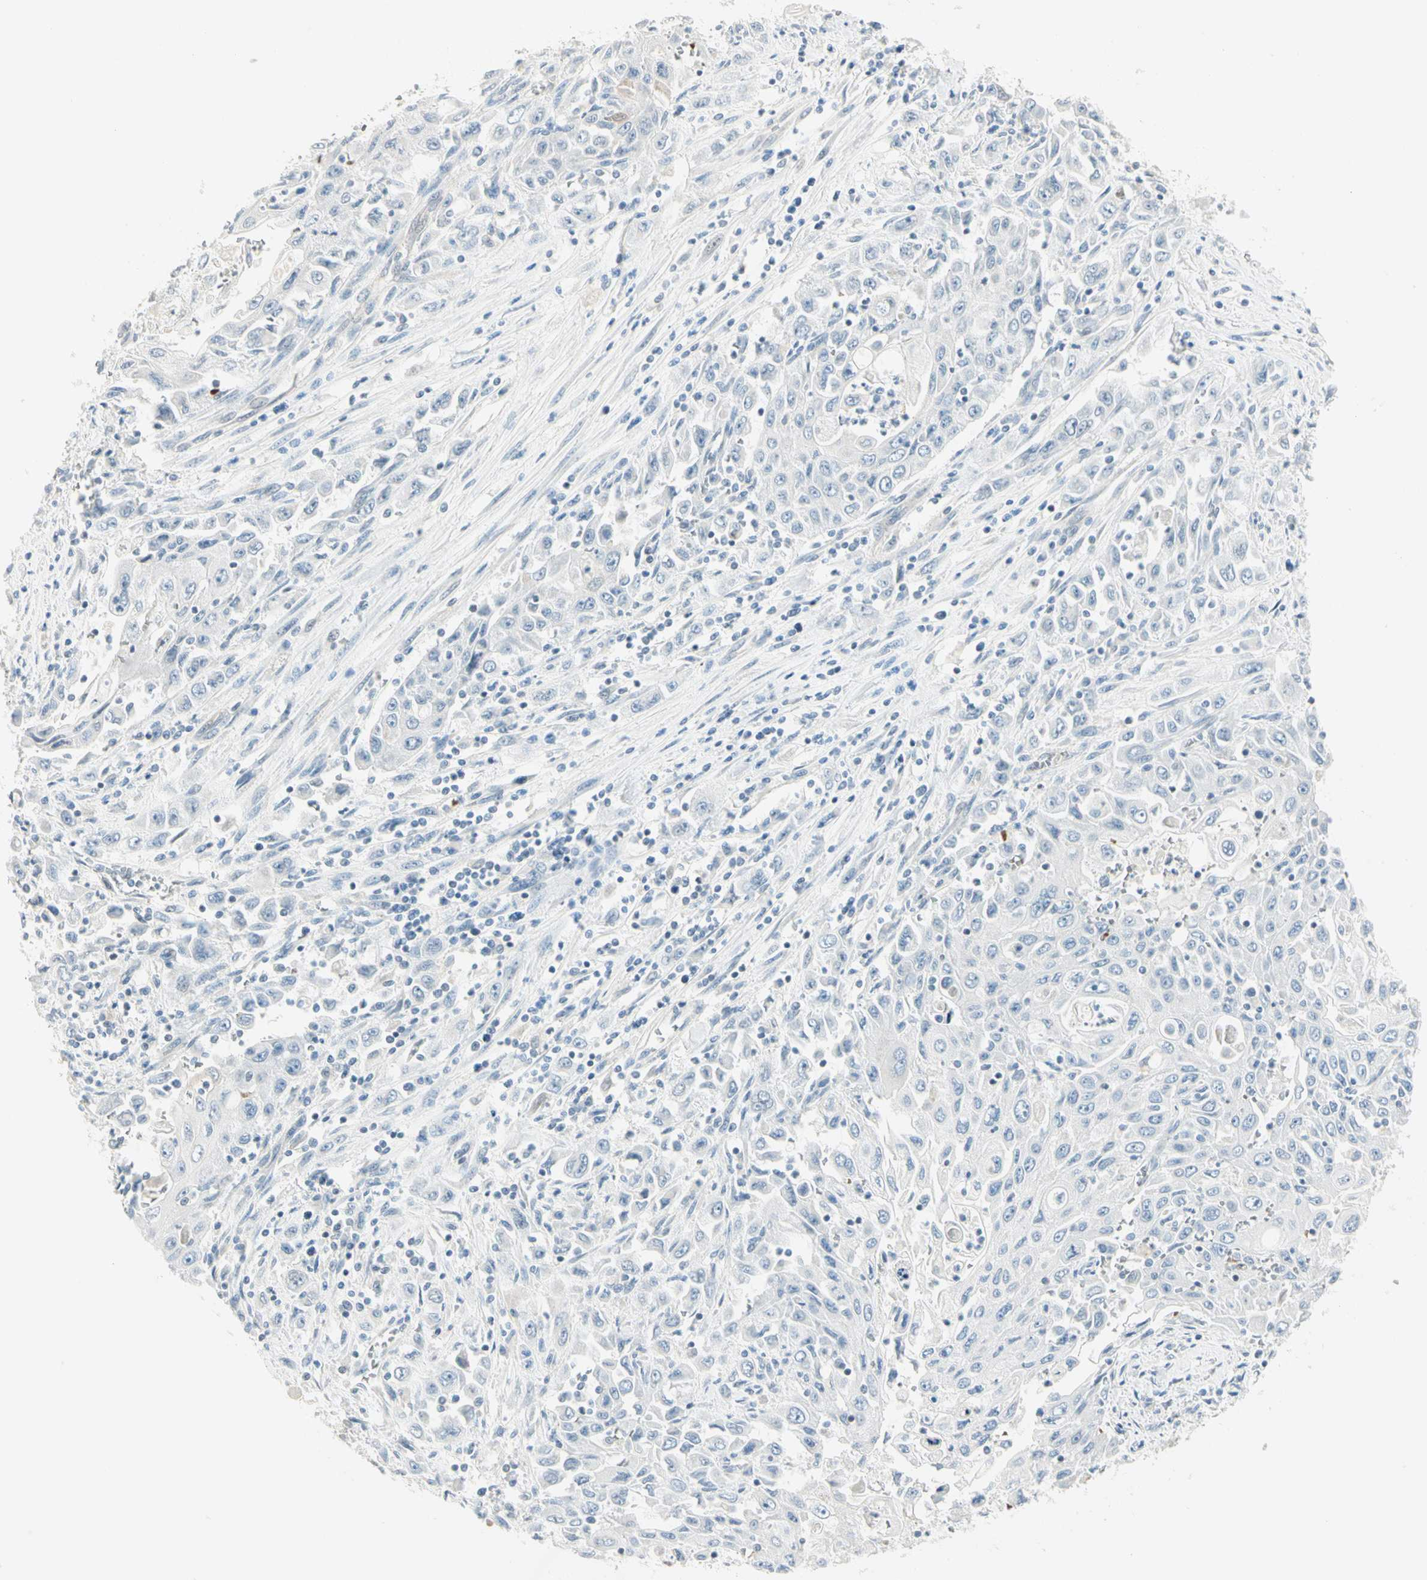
{"staining": {"intensity": "negative", "quantity": "none", "location": "none"}, "tissue": "pancreatic cancer", "cell_type": "Tumor cells", "image_type": "cancer", "snomed": [{"axis": "morphology", "description": "Adenocarcinoma, NOS"}, {"axis": "topography", "description": "Pancreas"}], "caption": "Human adenocarcinoma (pancreatic) stained for a protein using immunohistochemistry exhibits no positivity in tumor cells.", "gene": "BCAN", "patient": {"sex": "male", "age": 70}}